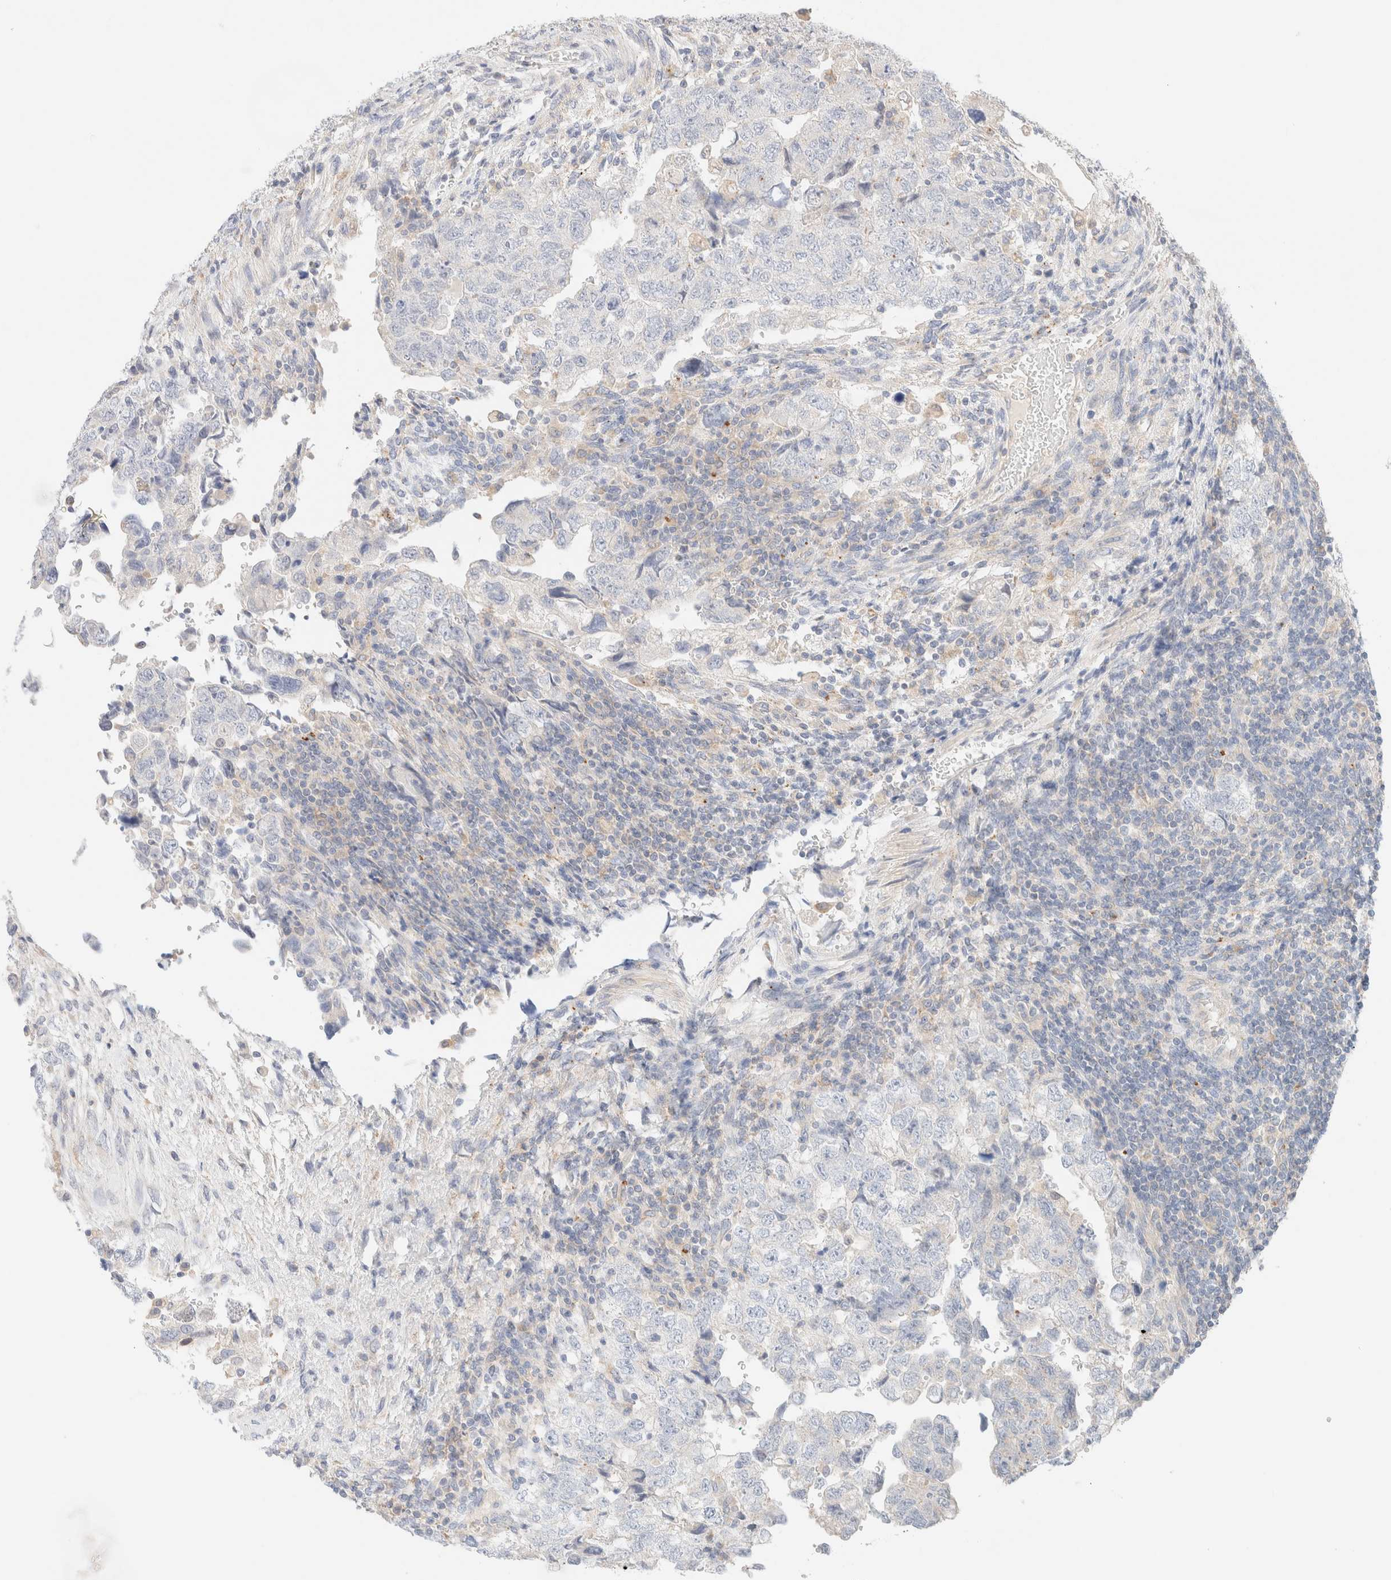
{"staining": {"intensity": "negative", "quantity": "none", "location": "none"}, "tissue": "testis cancer", "cell_type": "Tumor cells", "image_type": "cancer", "snomed": [{"axis": "morphology", "description": "Normal tissue, NOS"}, {"axis": "morphology", "description": "Carcinoma, Embryonal, NOS"}, {"axis": "topography", "description": "Testis"}], "caption": "There is no significant staining in tumor cells of testis cancer.", "gene": "SARM1", "patient": {"sex": "male", "age": 36}}